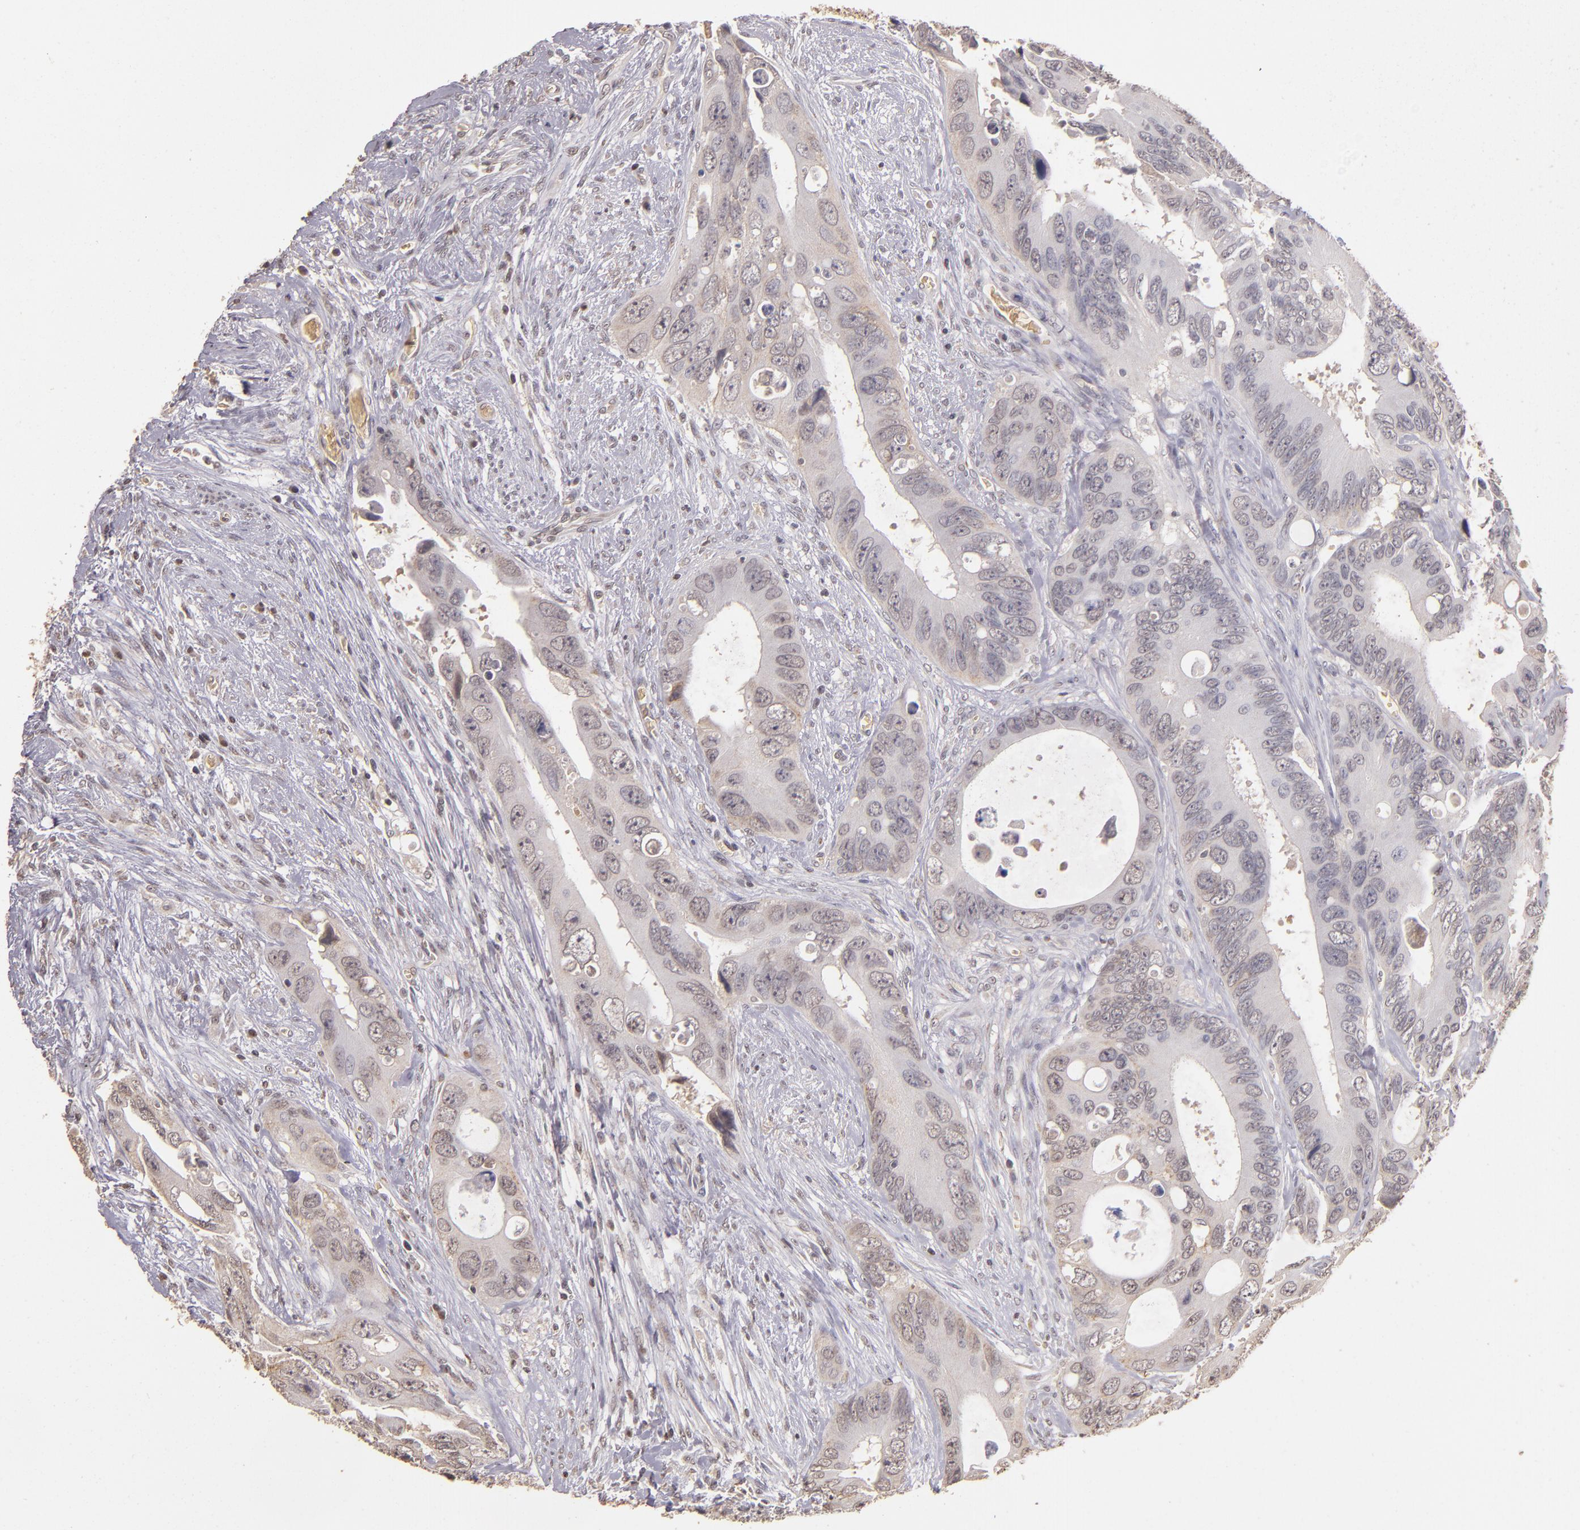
{"staining": {"intensity": "weak", "quantity": "<25%", "location": "cytoplasmic/membranous"}, "tissue": "colorectal cancer", "cell_type": "Tumor cells", "image_type": "cancer", "snomed": [{"axis": "morphology", "description": "Adenocarcinoma, NOS"}, {"axis": "topography", "description": "Rectum"}], "caption": "Tumor cells show no significant staining in adenocarcinoma (colorectal).", "gene": "SERPINC1", "patient": {"sex": "male", "age": 70}}